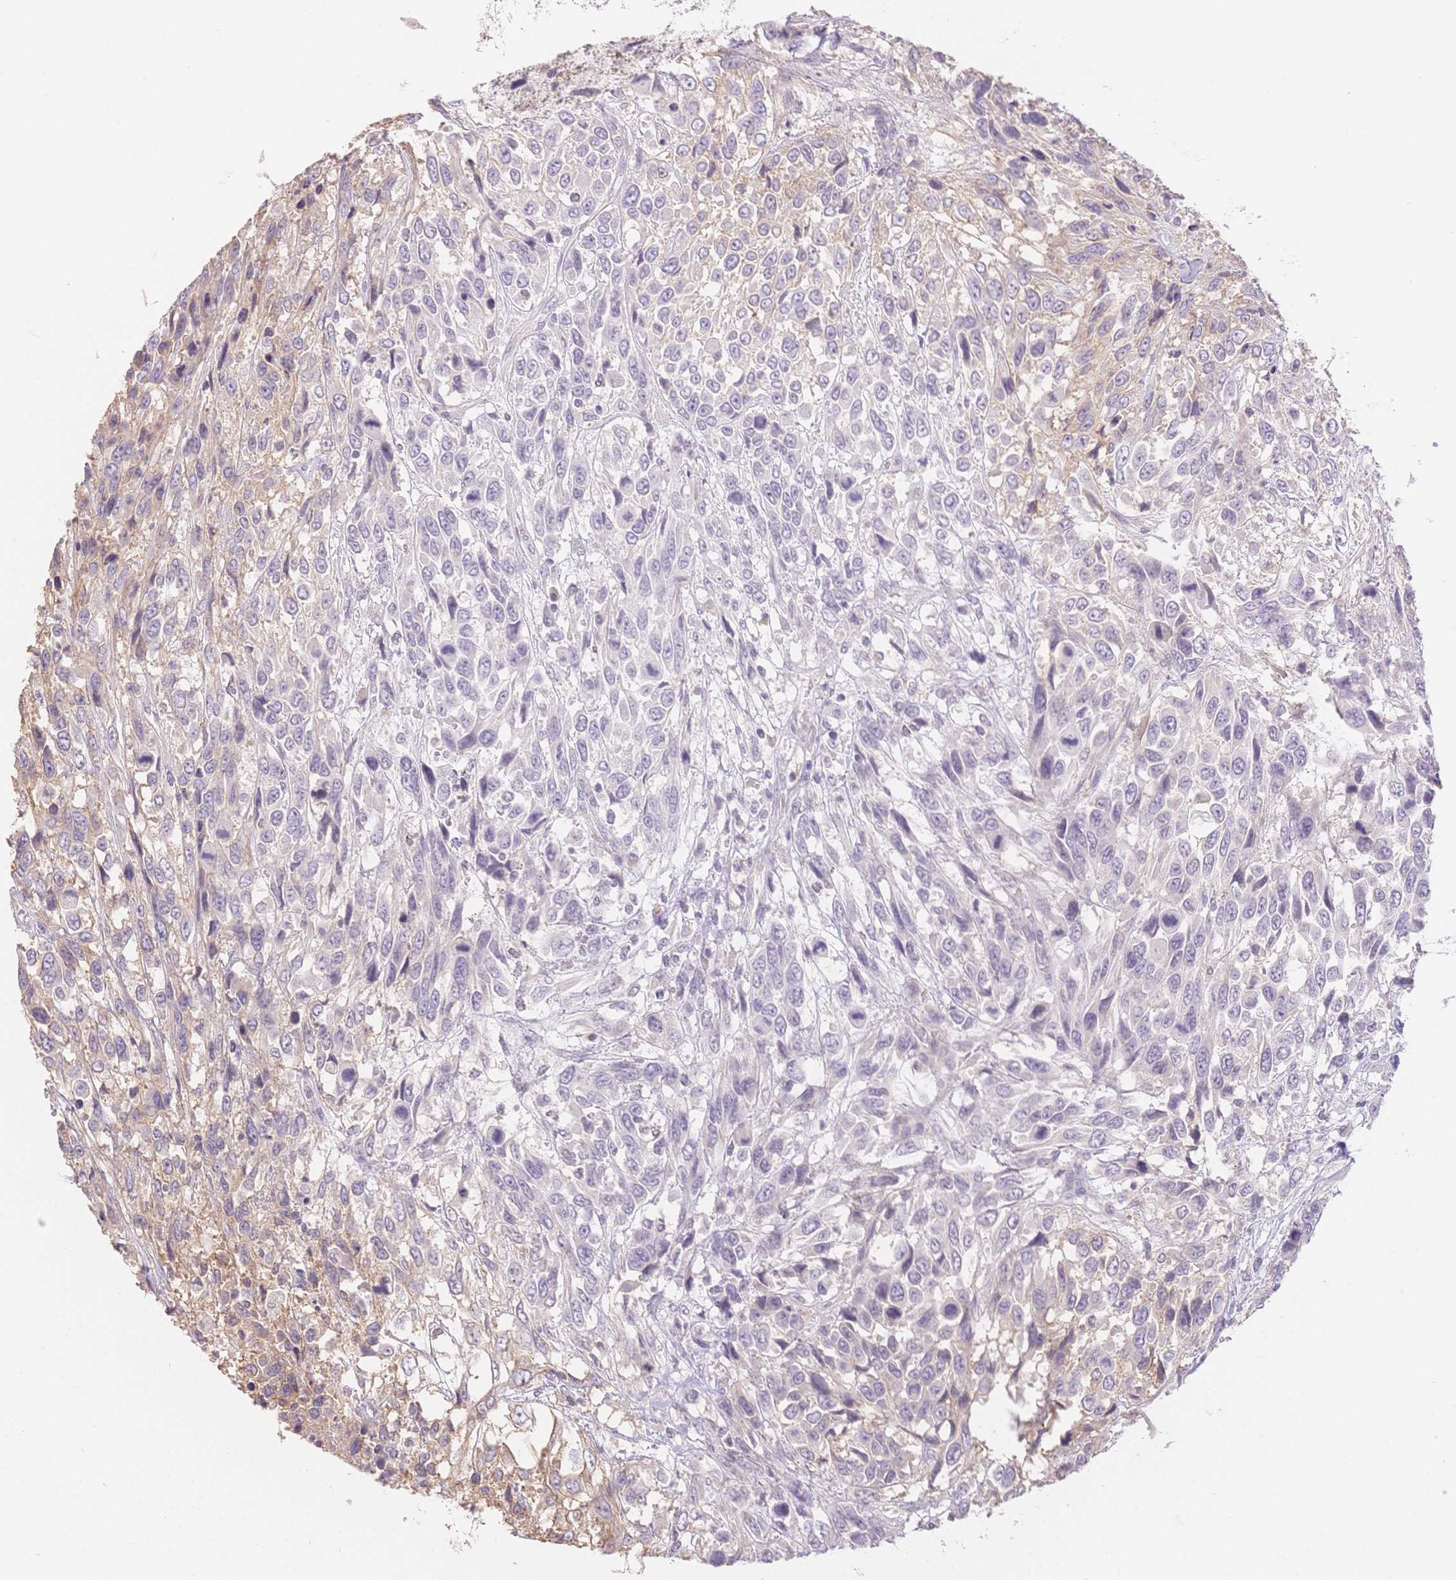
{"staining": {"intensity": "negative", "quantity": "none", "location": "none"}, "tissue": "urothelial cancer", "cell_type": "Tumor cells", "image_type": "cancer", "snomed": [{"axis": "morphology", "description": "Urothelial carcinoma, High grade"}, {"axis": "topography", "description": "Urinary bladder"}], "caption": "Tumor cells are negative for brown protein staining in urothelial carcinoma (high-grade). (Stains: DAB (3,3'-diaminobenzidine) IHC with hematoxylin counter stain, Microscopy: brightfield microscopy at high magnification).", "gene": "SUV39H2", "patient": {"sex": "female", "age": 70}}